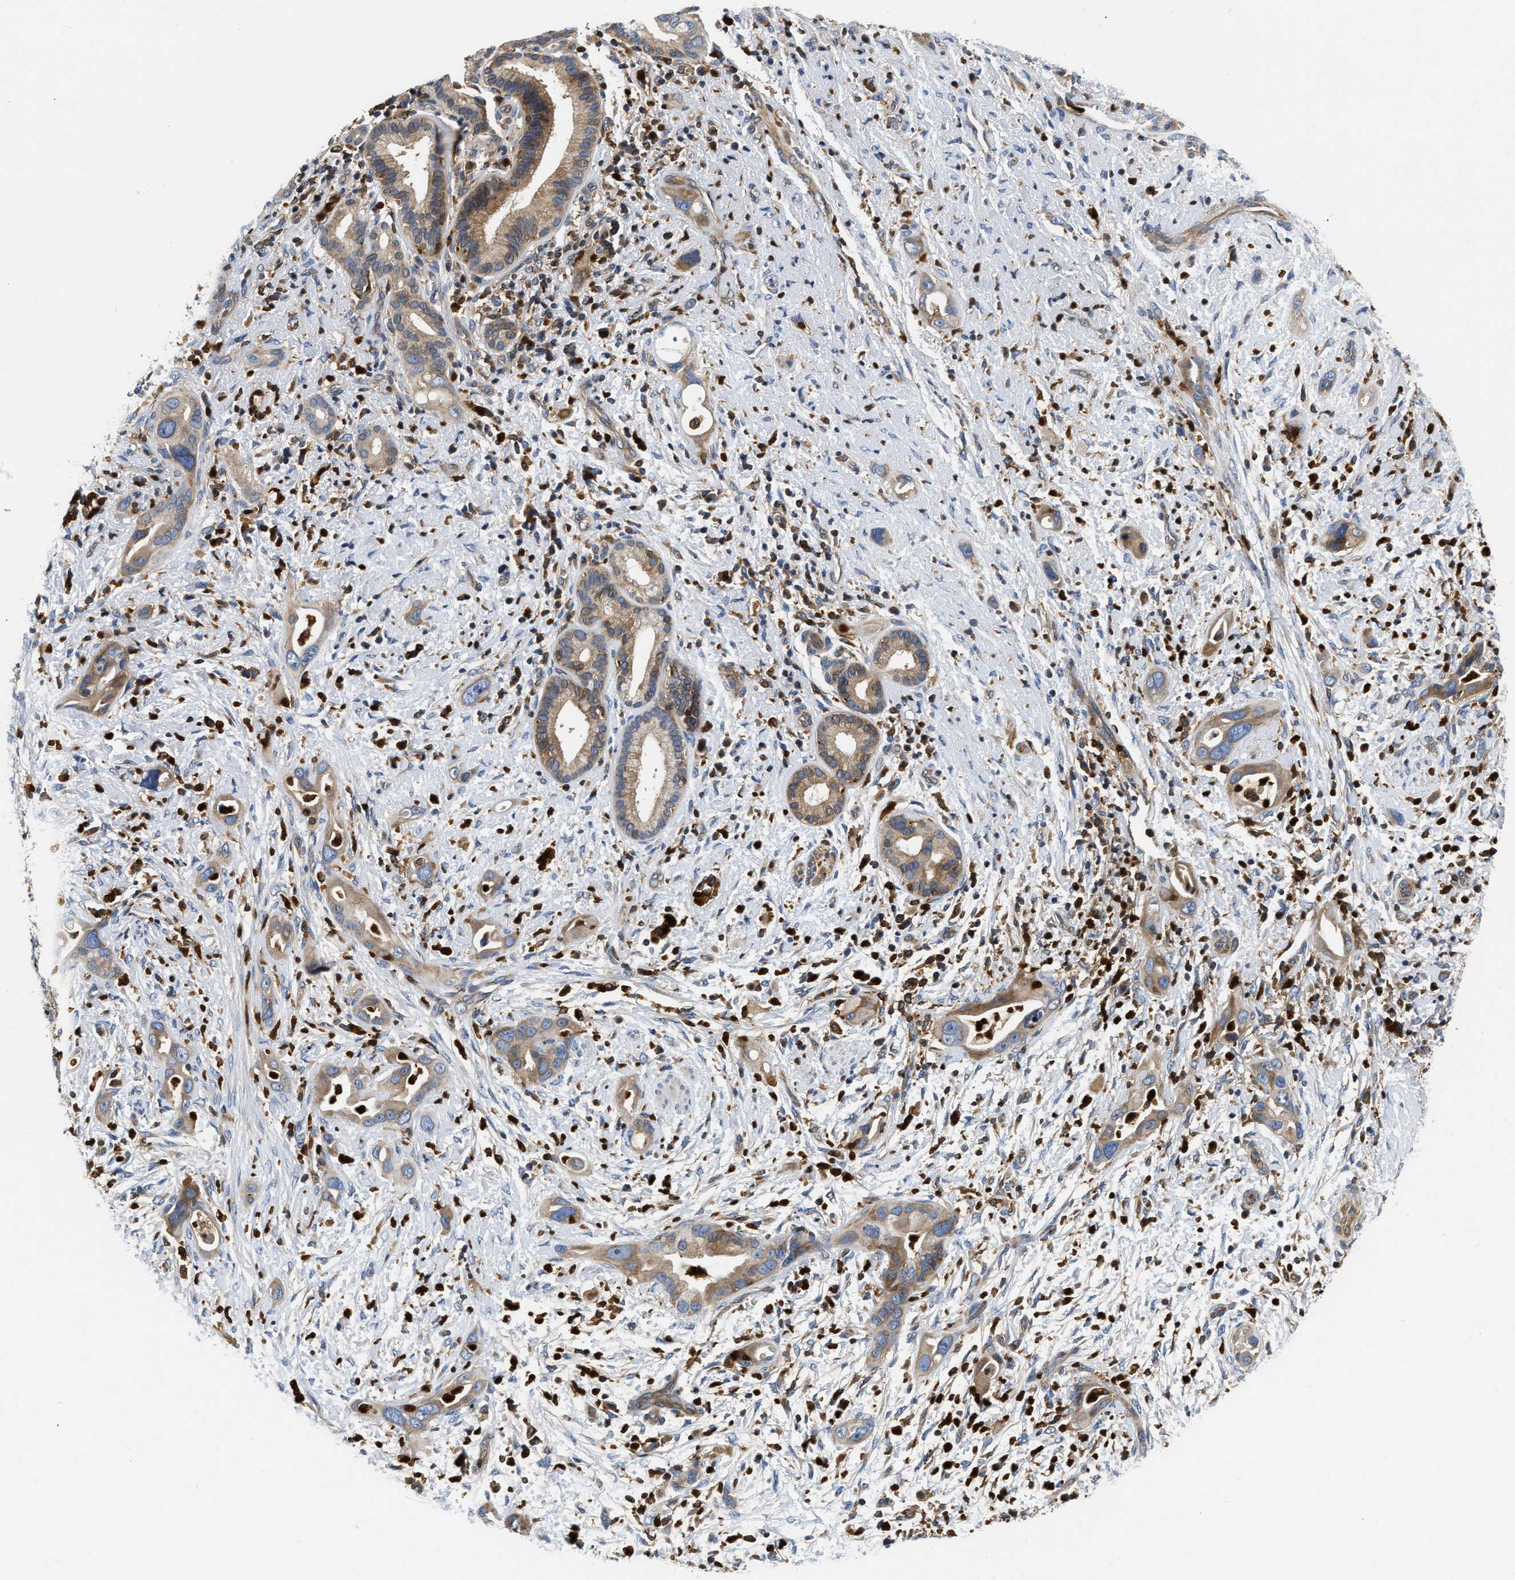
{"staining": {"intensity": "weak", "quantity": ">75%", "location": "cytoplasmic/membranous"}, "tissue": "pancreatic cancer", "cell_type": "Tumor cells", "image_type": "cancer", "snomed": [{"axis": "morphology", "description": "Adenocarcinoma, NOS"}, {"axis": "topography", "description": "Pancreas"}], "caption": "The micrograph exhibits staining of pancreatic adenocarcinoma, revealing weak cytoplasmic/membranous protein staining (brown color) within tumor cells. The staining was performed using DAB (3,3'-diaminobenzidine) to visualize the protein expression in brown, while the nuclei were stained in blue with hematoxylin (Magnification: 20x).", "gene": "OSTF1", "patient": {"sex": "male", "age": 59}}